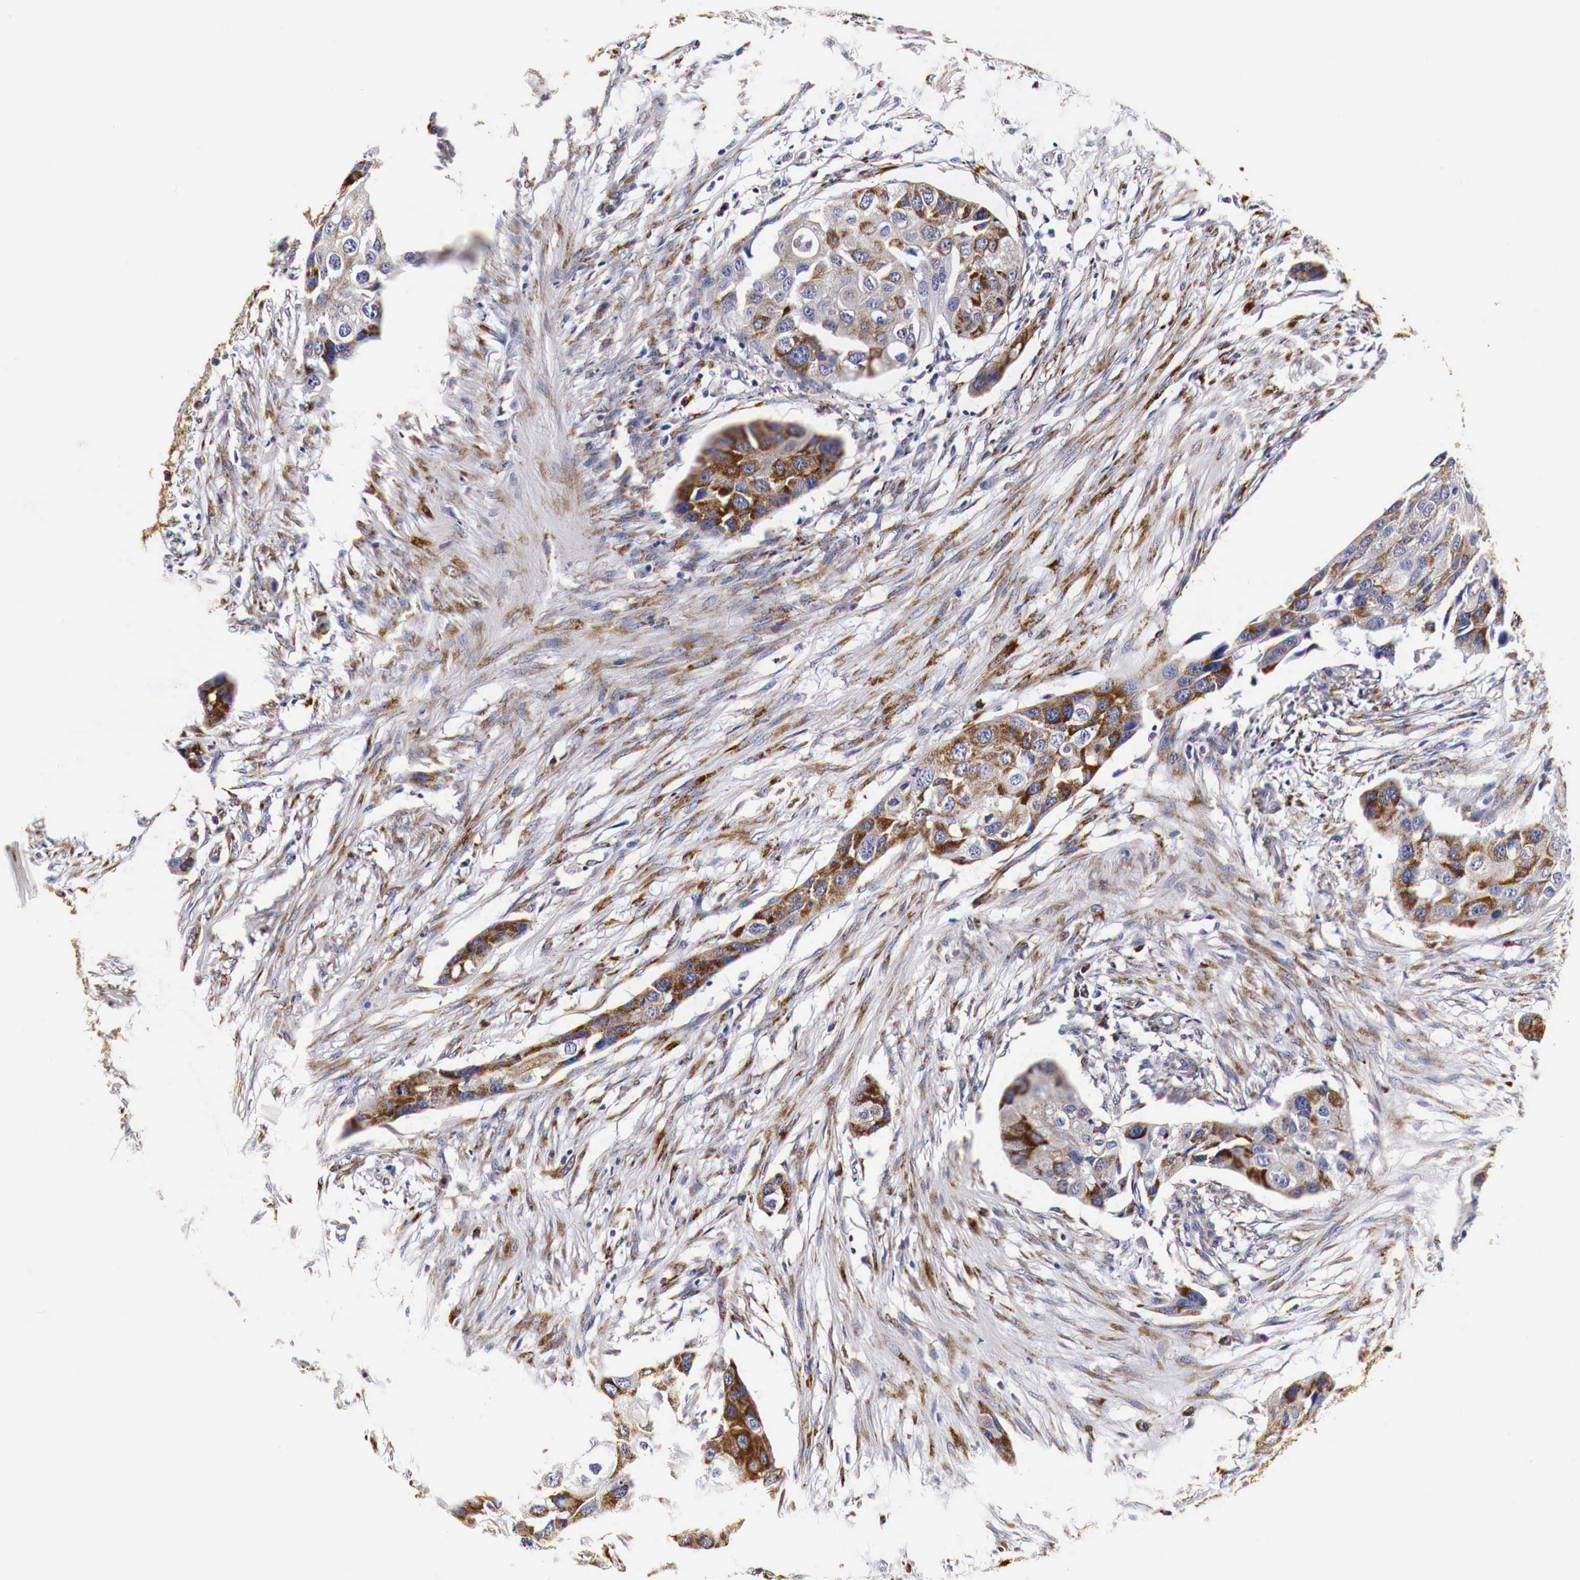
{"staining": {"intensity": "moderate", "quantity": "25%-75%", "location": "cytoplasmic/membranous"}, "tissue": "urothelial cancer", "cell_type": "Tumor cells", "image_type": "cancer", "snomed": [{"axis": "morphology", "description": "Urothelial carcinoma, High grade"}, {"axis": "topography", "description": "Urinary bladder"}], "caption": "Urothelial carcinoma (high-grade) was stained to show a protein in brown. There is medium levels of moderate cytoplasmic/membranous staining in approximately 25%-75% of tumor cells.", "gene": "CKAP4", "patient": {"sex": "male", "age": 55}}